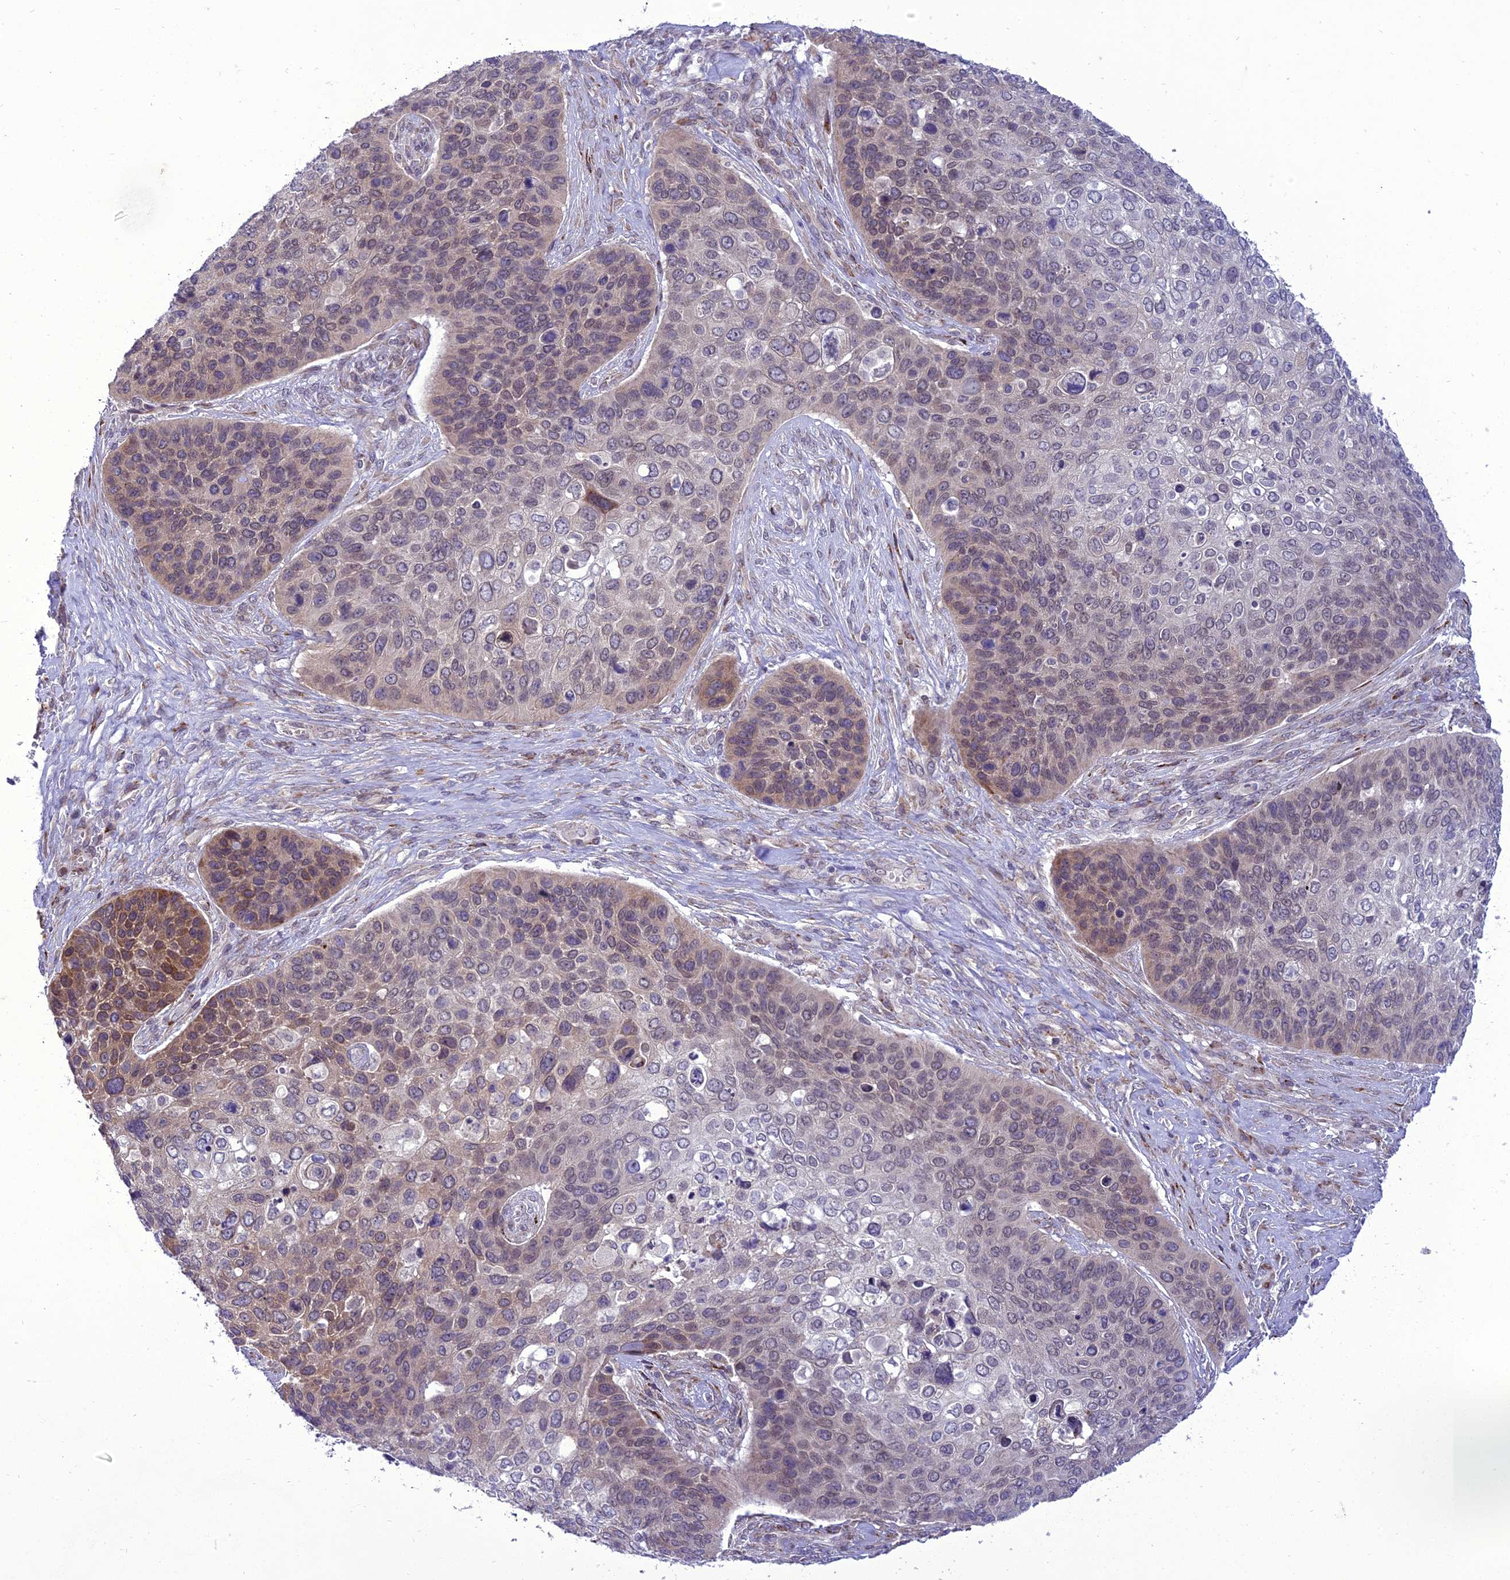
{"staining": {"intensity": "weak", "quantity": "25%-75%", "location": "cytoplasmic/membranous,nuclear"}, "tissue": "skin cancer", "cell_type": "Tumor cells", "image_type": "cancer", "snomed": [{"axis": "morphology", "description": "Basal cell carcinoma"}, {"axis": "topography", "description": "Skin"}], "caption": "A low amount of weak cytoplasmic/membranous and nuclear positivity is appreciated in approximately 25%-75% of tumor cells in skin cancer tissue.", "gene": "NEURL2", "patient": {"sex": "female", "age": 74}}